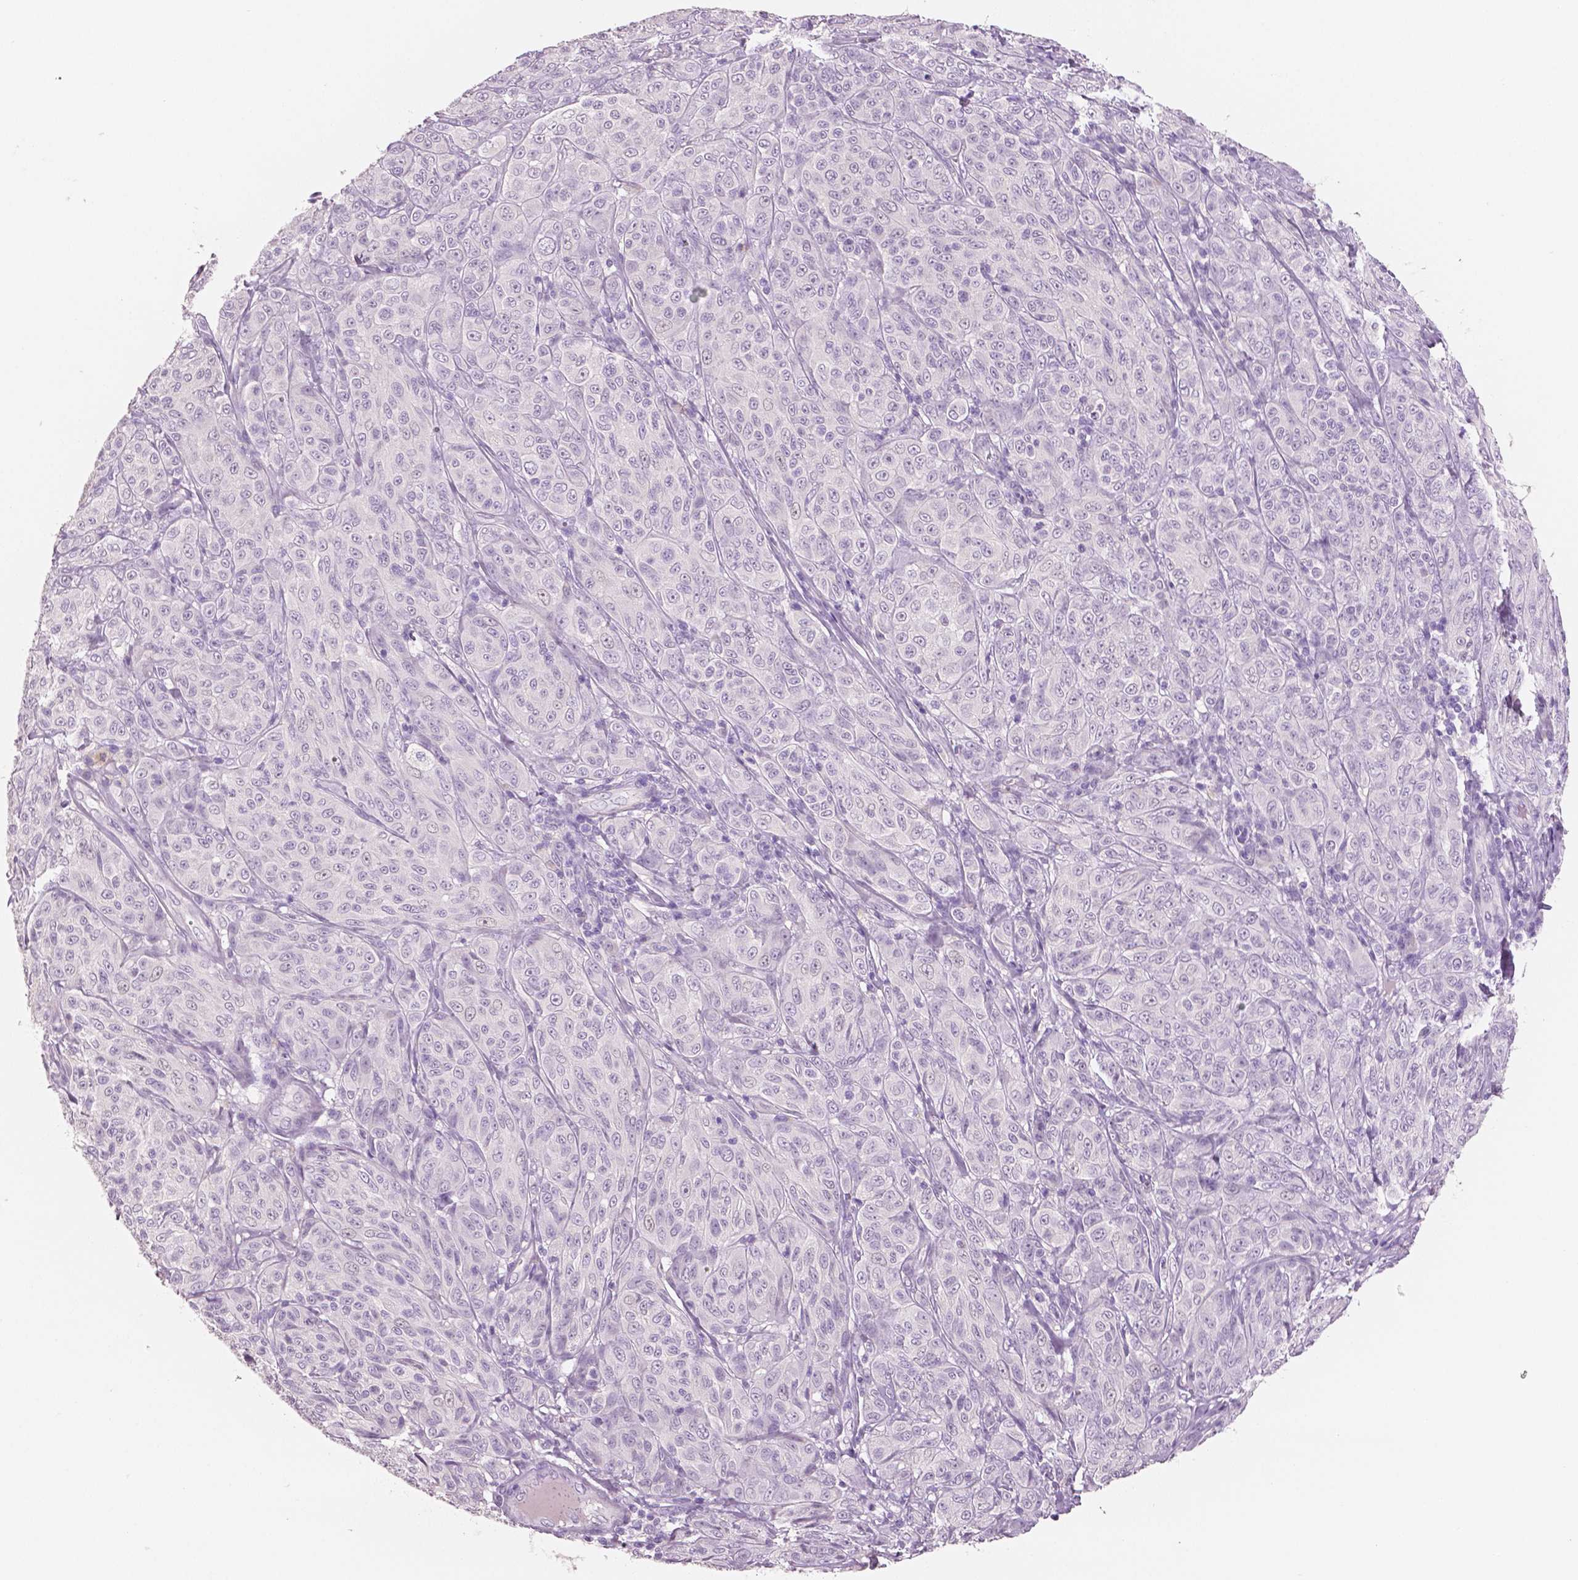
{"staining": {"intensity": "negative", "quantity": "none", "location": "none"}, "tissue": "melanoma", "cell_type": "Tumor cells", "image_type": "cancer", "snomed": [{"axis": "morphology", "description": "Malignant melanoma, NOS"}, {"axis": "topography", "description": "Skin"}], "caption": "Tumor cells show no significant positivity in malignant melanoma.", "gene": "NECAB2", "patient": {"sex": "male", "age": 89}}